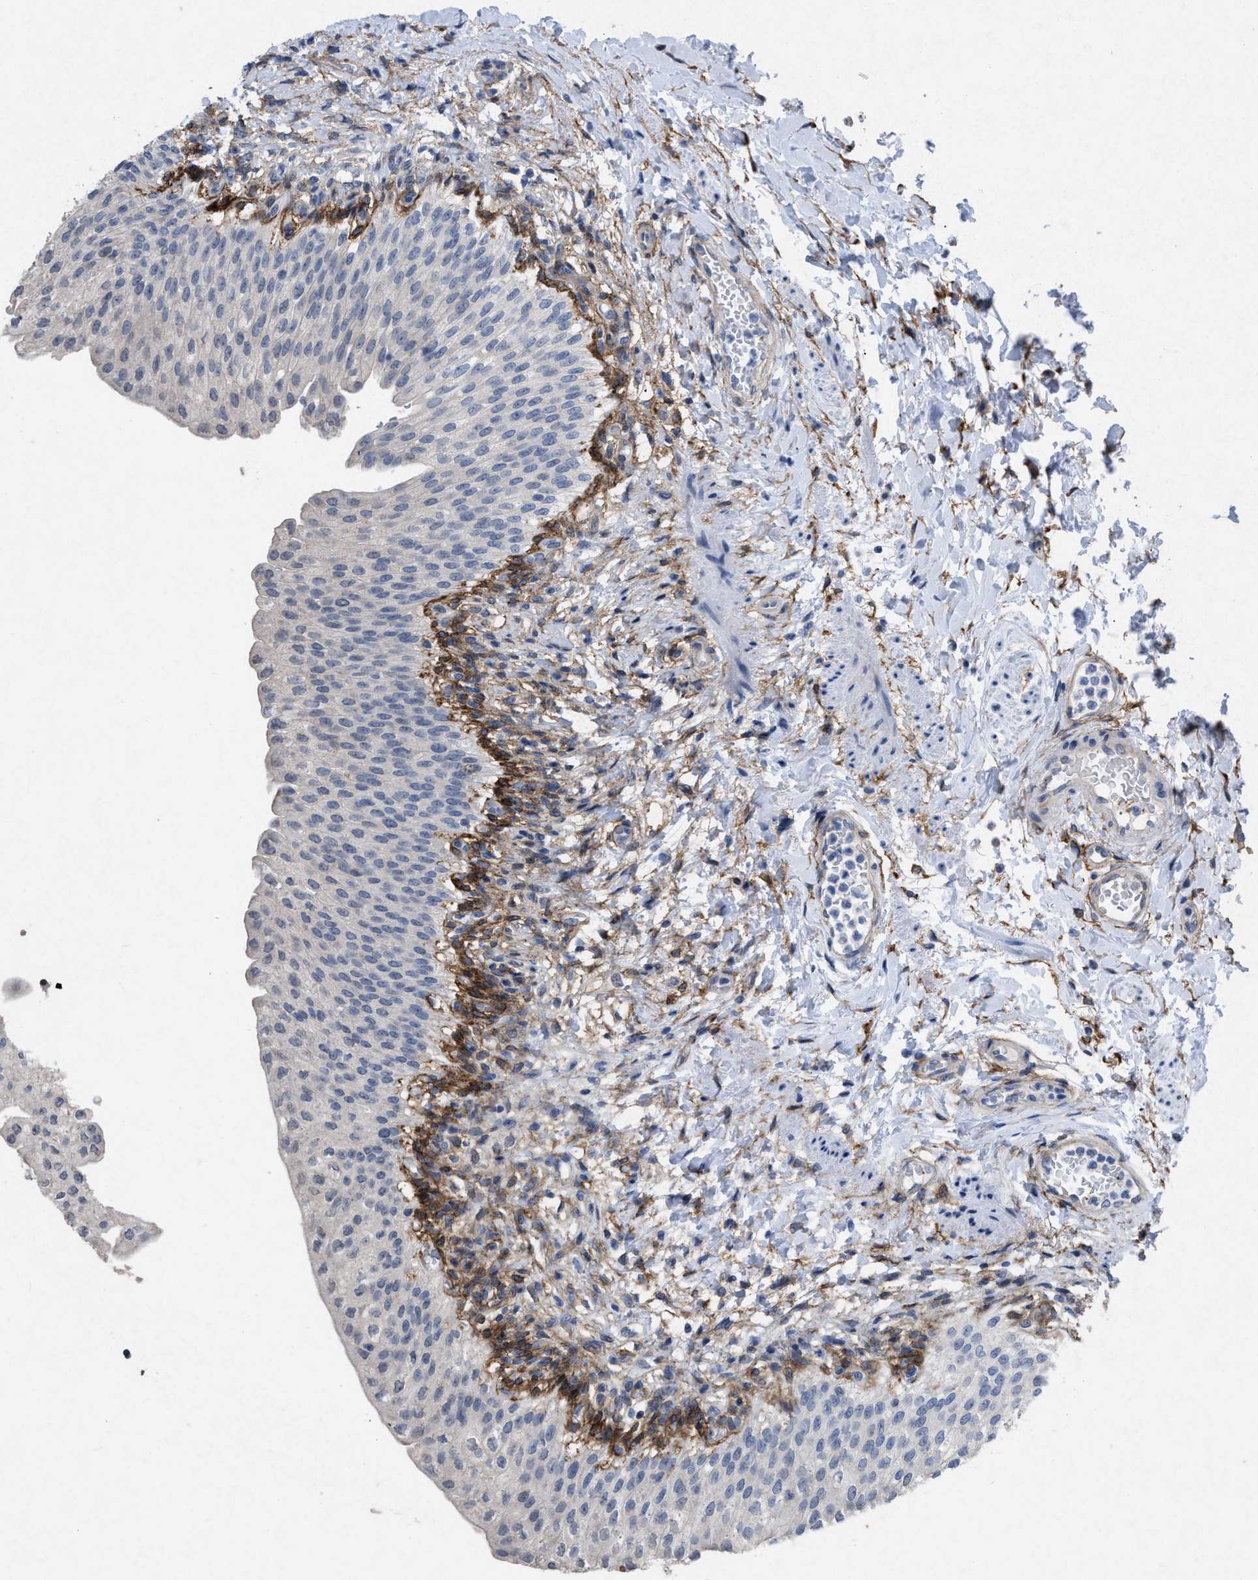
{"staining": {"intensity": "negative", "quantity": "none", "location": "none"}, "tissue": "urinary bladder", "cell_type": "Urothelial cells", "image_type": "normal", "snomed": [{"axis": "morphology", "description": "Normal tissue, NOS"}, {"axis": "topography", "description": "Urinary bladder"}], "caption": "Micrograph shows no protein positivity in urothelial cells of normal urinary bladder. (Immunohistochemistry (ihc), brightfield microscopy, high magnification).", "gene": "PDGFRA", "patient": {"sex": "female", "age": 60}}